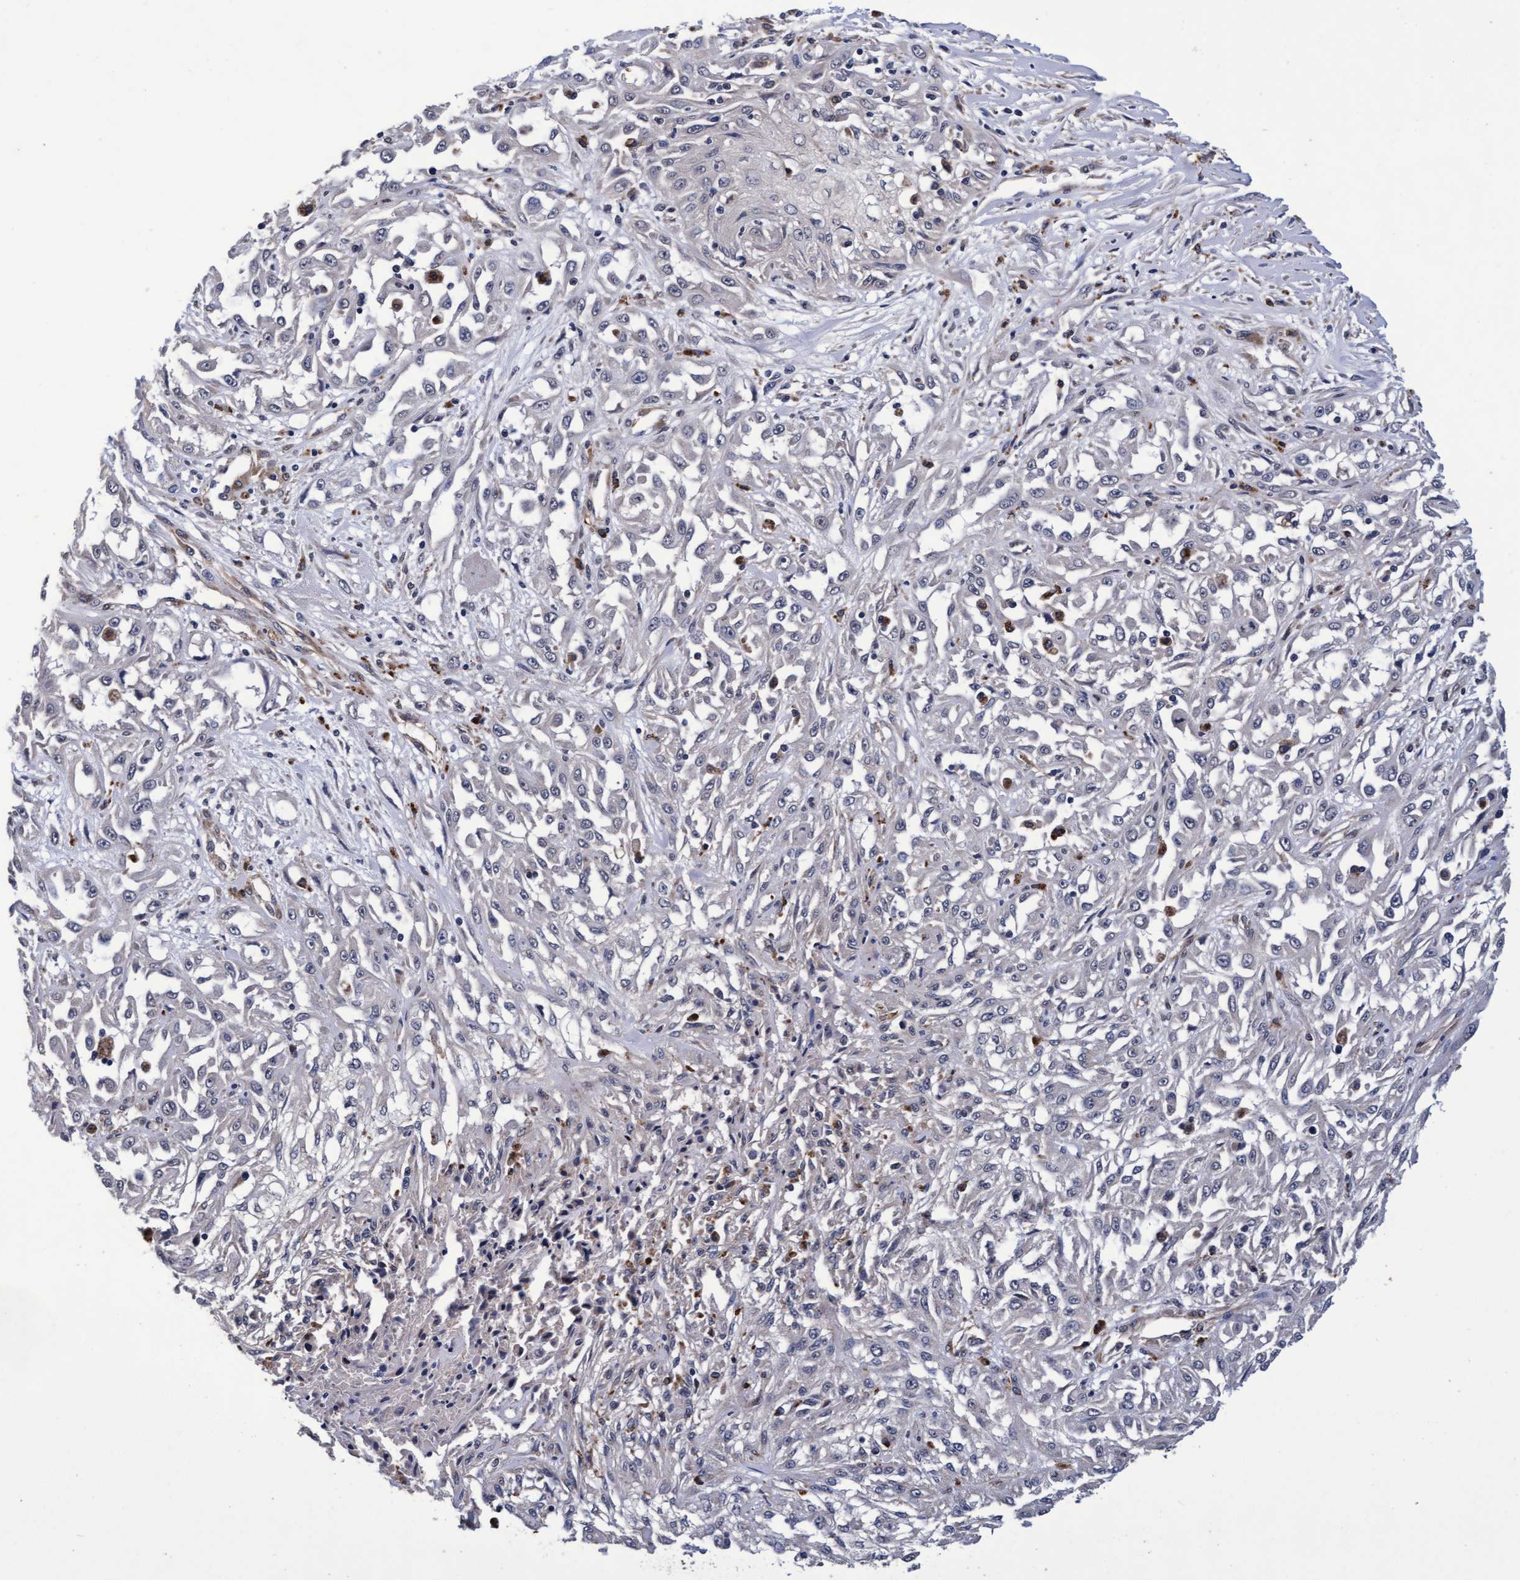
{"staining": {"intensity": "negative", "quantity": "none", "location": "none"}, "tissue": "skin cancer", "cell_type": "Tumor cells", "image_type": "cancer", "snomed": [{"axis": "morphology", "description": "Squamous cell carcinoma, NOS"}, {"axis": "morphology", "description": "Squamous cell carcinoma, metastatic, NOS"}, {"axis": "topography", "description": "Skin"}, {"axis": "topography", "description": "Lymph node"}], "caption": "The micrograph reveals no significant staining in tumor cells of squamous cell carcinoma (skin).", "gene": "CPQ", "patient": {"sex": "male", "age": 75}}